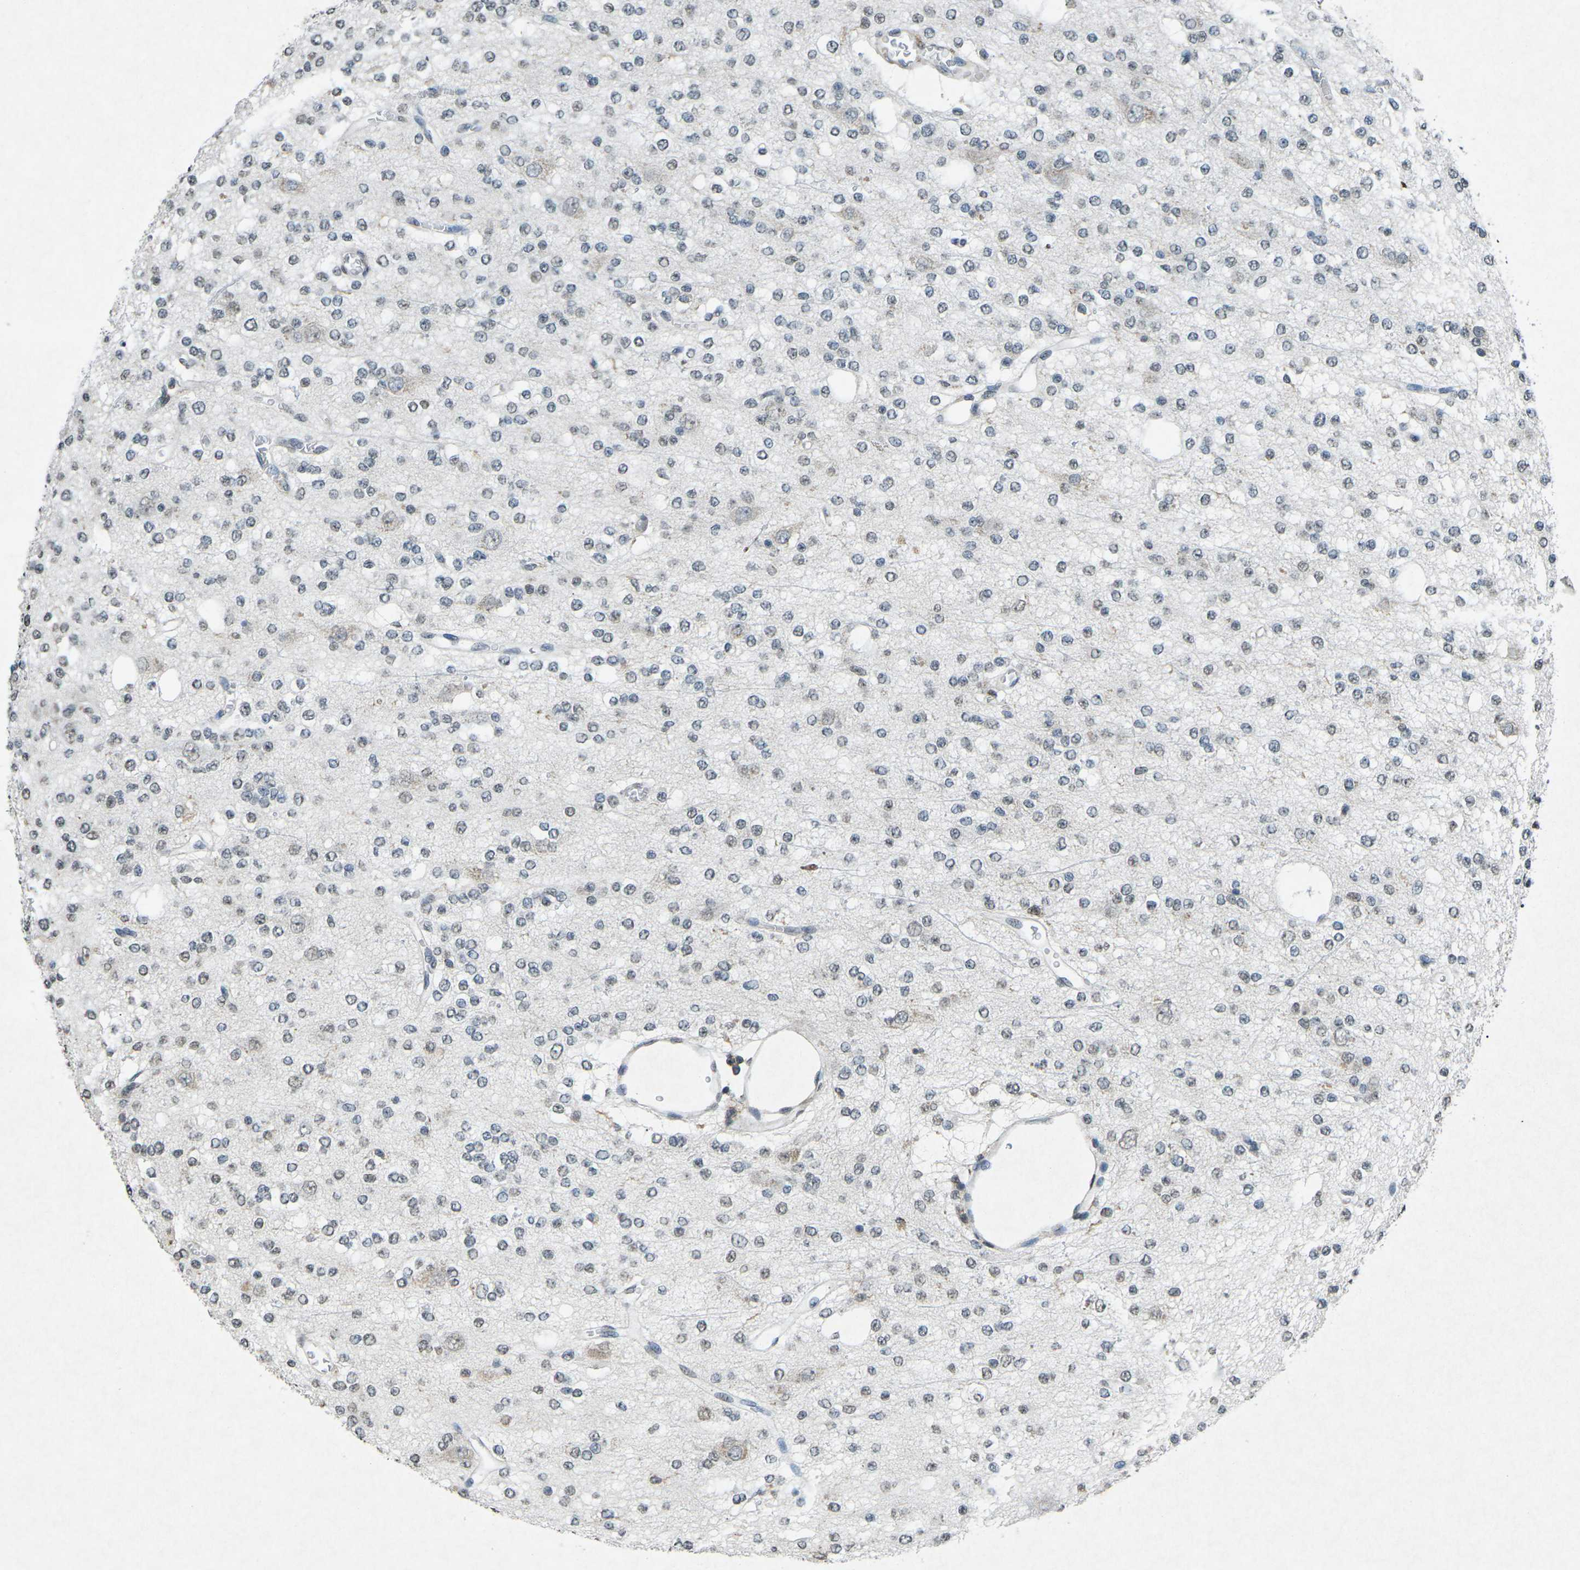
{"staining": {"intensity": "weak", "quantity": "<25%", "location": "nuclear"}, "tissue": "glioma", "cell_type": "Tumor cells", "image_type": "cancer", "snomed": [{"axis": "morphology", "description": "Glioma, malignant, Low grade"}, {"axis": "topography", "description": "Brain"}], "caption": "This is an immunohistochemistry histopathology image of glioma. There is no expression in tumor cells.", "gene": "TFR2", "patient": {"sex": "male", "age": 38}}